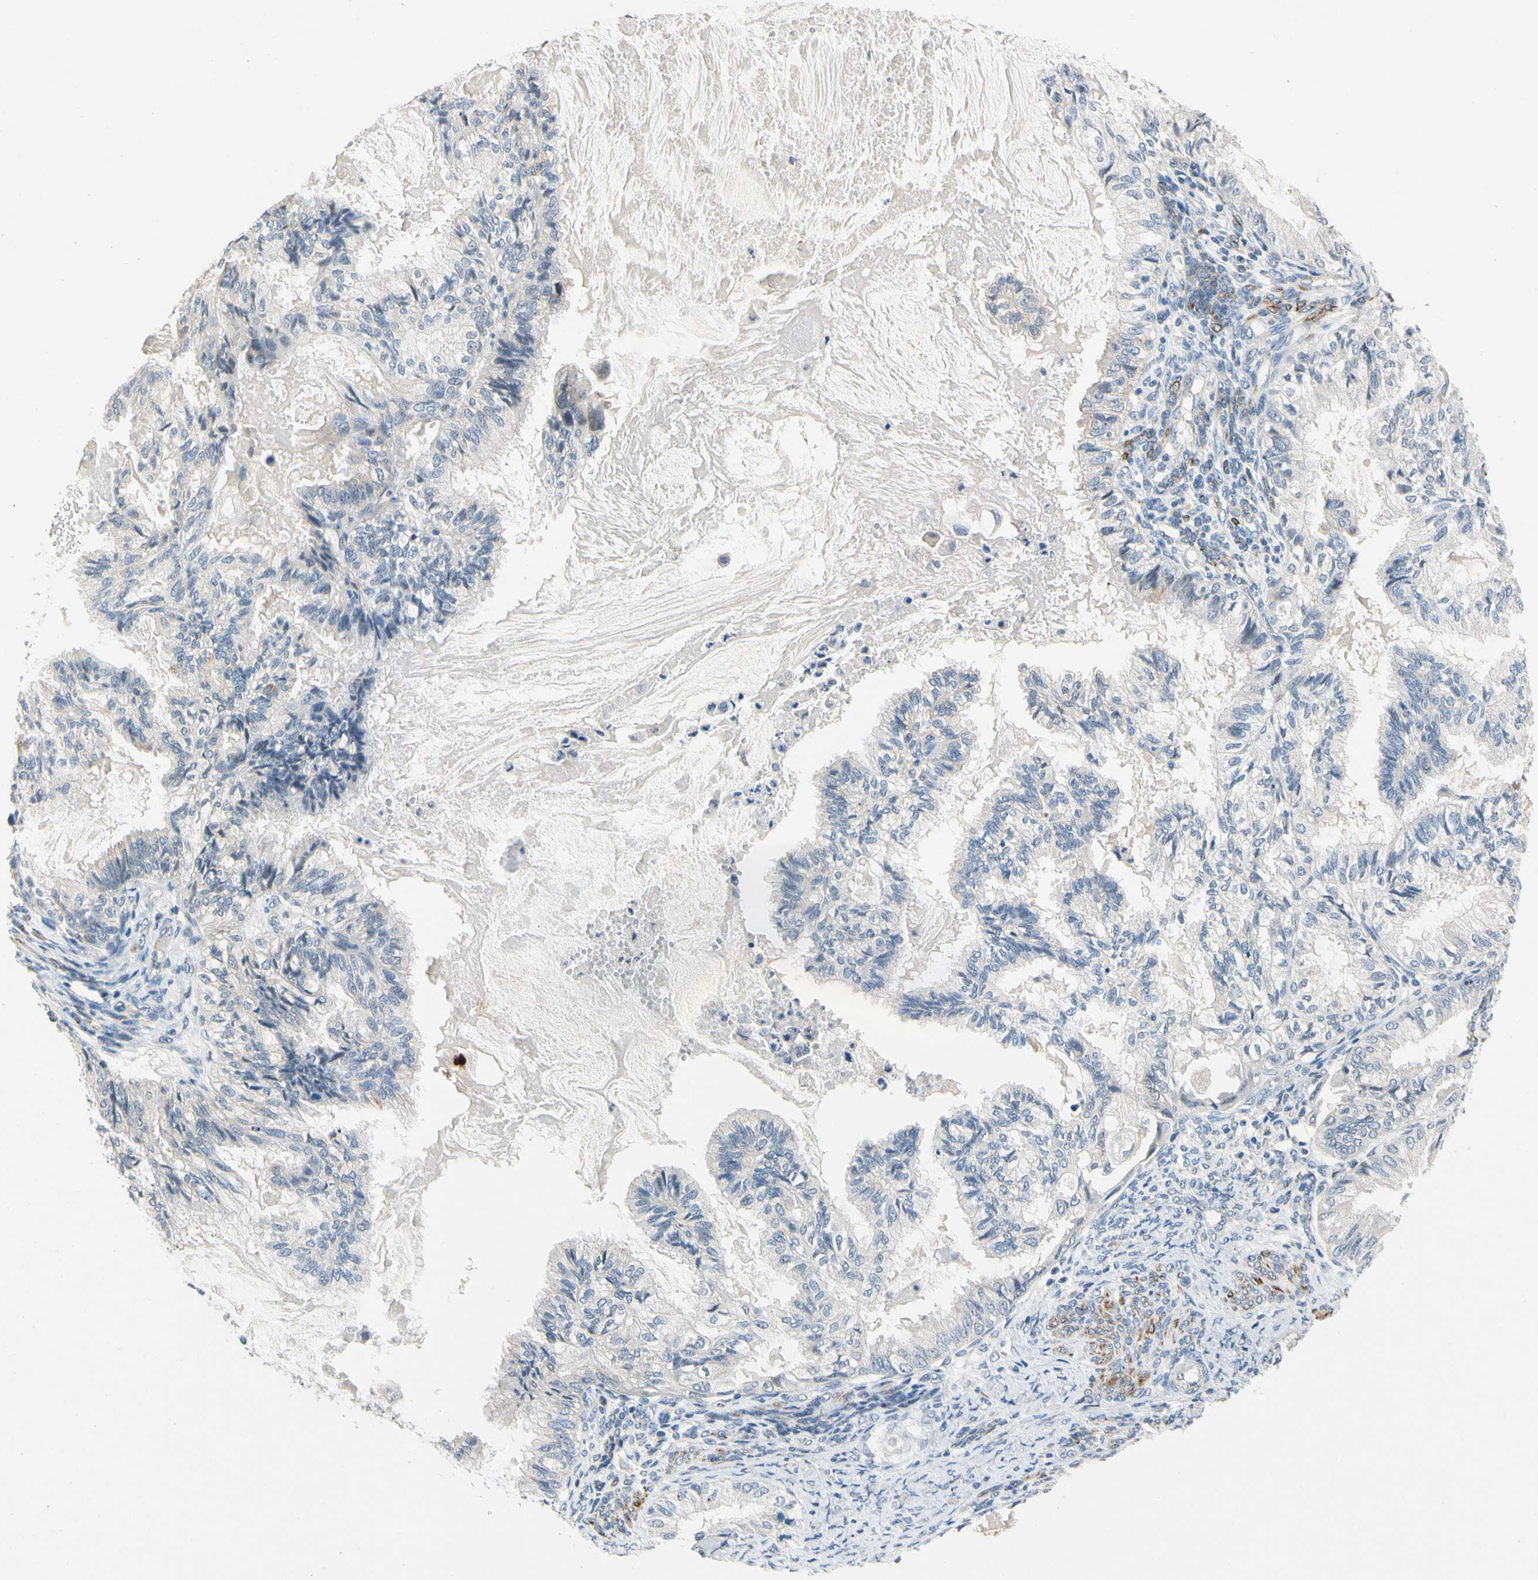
{"staining": {"intensity": "negative", "quantity": "none", "location": "none"}, "tissue": "cervical cancer", "cell_type": "Tumor cells", "image_type": "cancer", "snomed": [{"axis": "morphology", "description": "Normal tissue, NOS"}, {"axis": "morphology", "description": "Adenocarcinoma, NOS"}, {"axis": "topography", "description": "Cervix"}, {"axis": "topography", "description": "Endometrium"}], "caption": "Immunohistochemistry histopathology image of adenocarcinoma (cervical) stained for a protein (brown), which displays no positivity in tumor cells. (IHC, brightfield microscopy, high magnification).", "gene": "SLC27A6", "patient": {"sex": "female", "age": 86}}